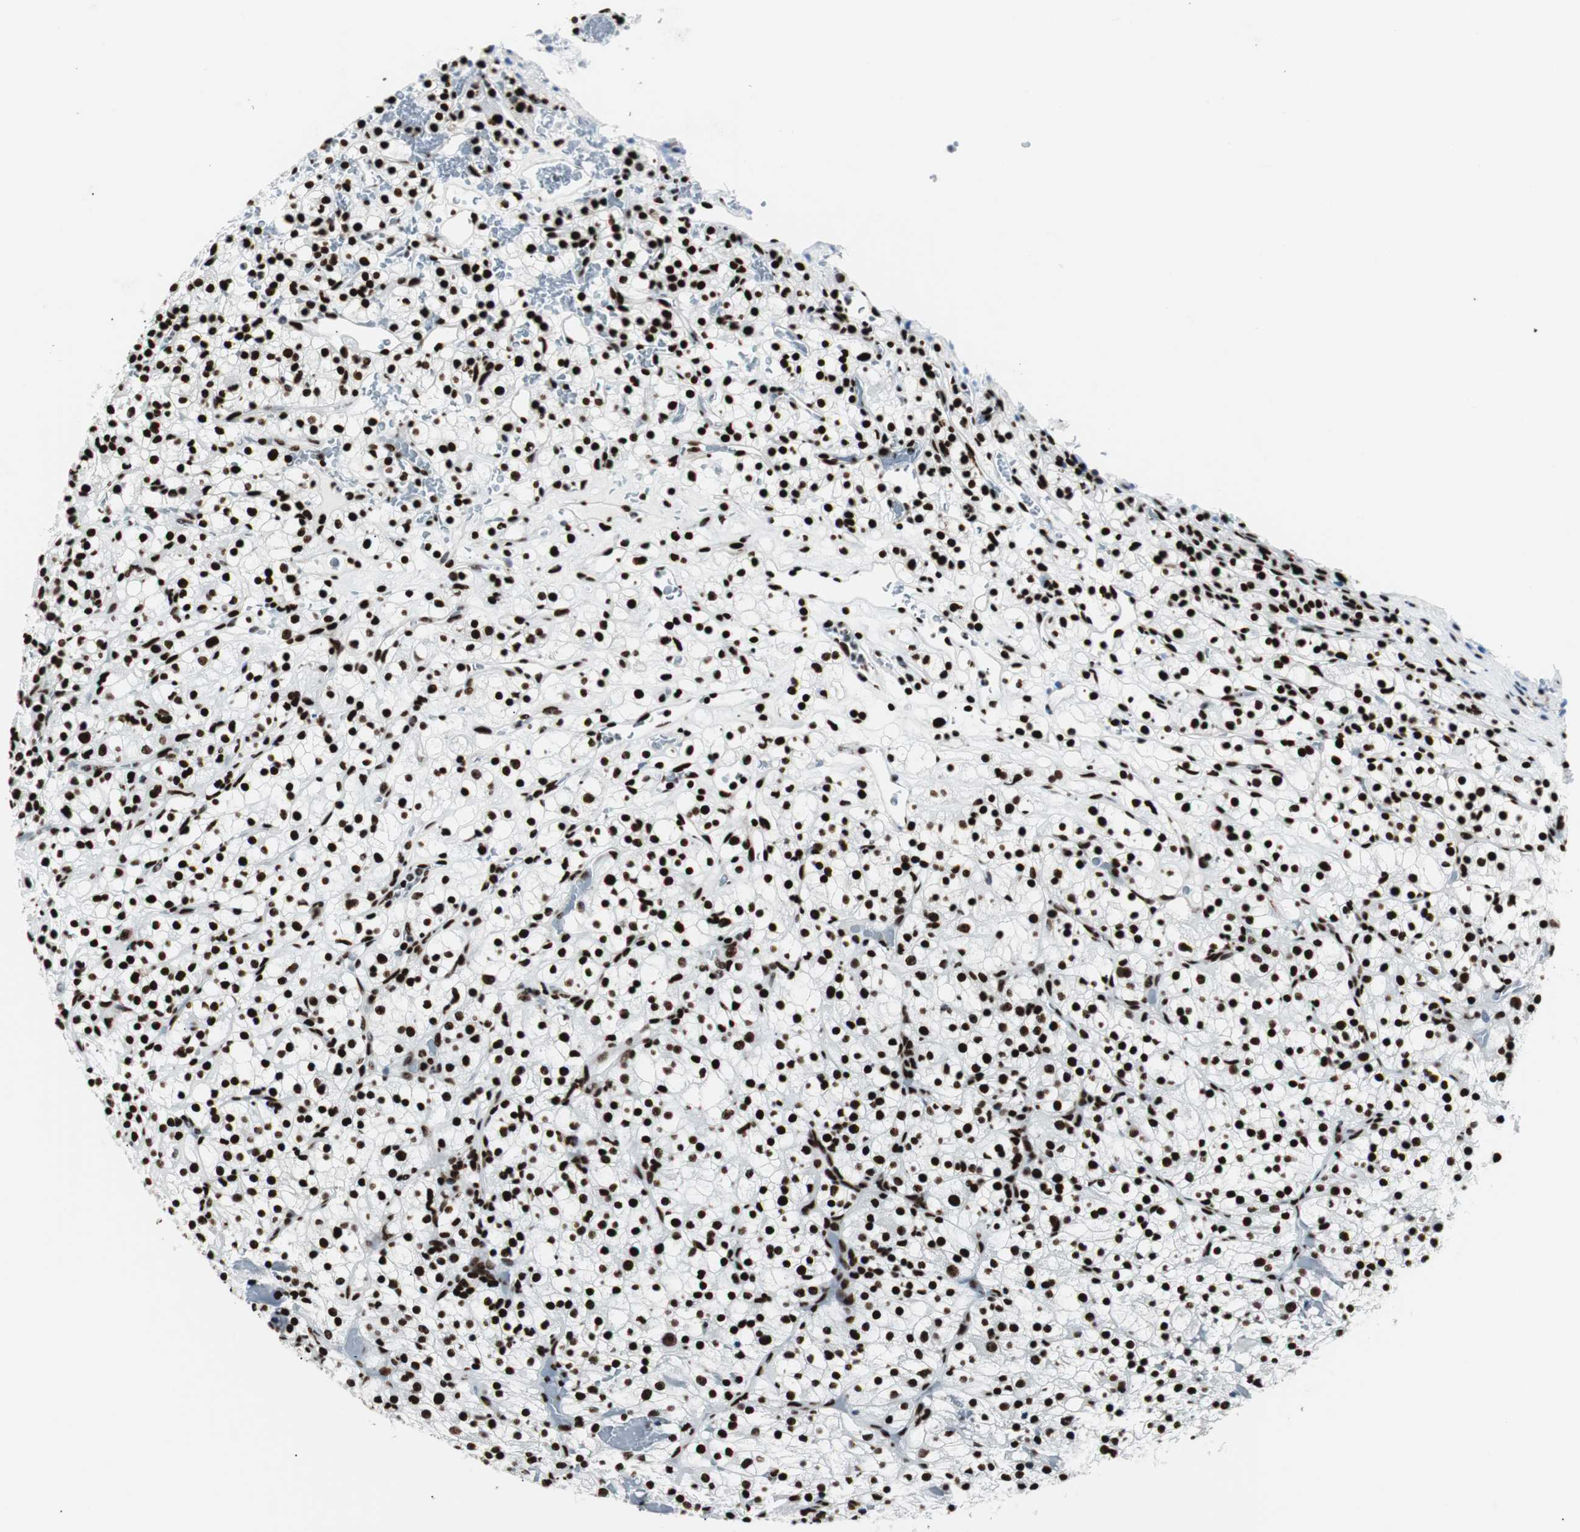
{"staining": {"intensity": "strong", "quantity": ">75%", "location": "nuclear"}, "tissue": "renal cancer", "cell_type": "Tumor cells", "image_type": "cancer", "snomed": [{"axis": "morphology", "description": "Normal tissue, NOS"}, {"axis": "morphology", "description": "Adenocarcinoma, NOS"}, {"axis": "topography", "description": "Kidney"}], "caption": "Renal cancer stained with DAB IHC shows high levels of strong nuclear expression in approximately >75% of tumor cells.", "gene": "NCL", "patient": {"sex": "female", "age": 72}}